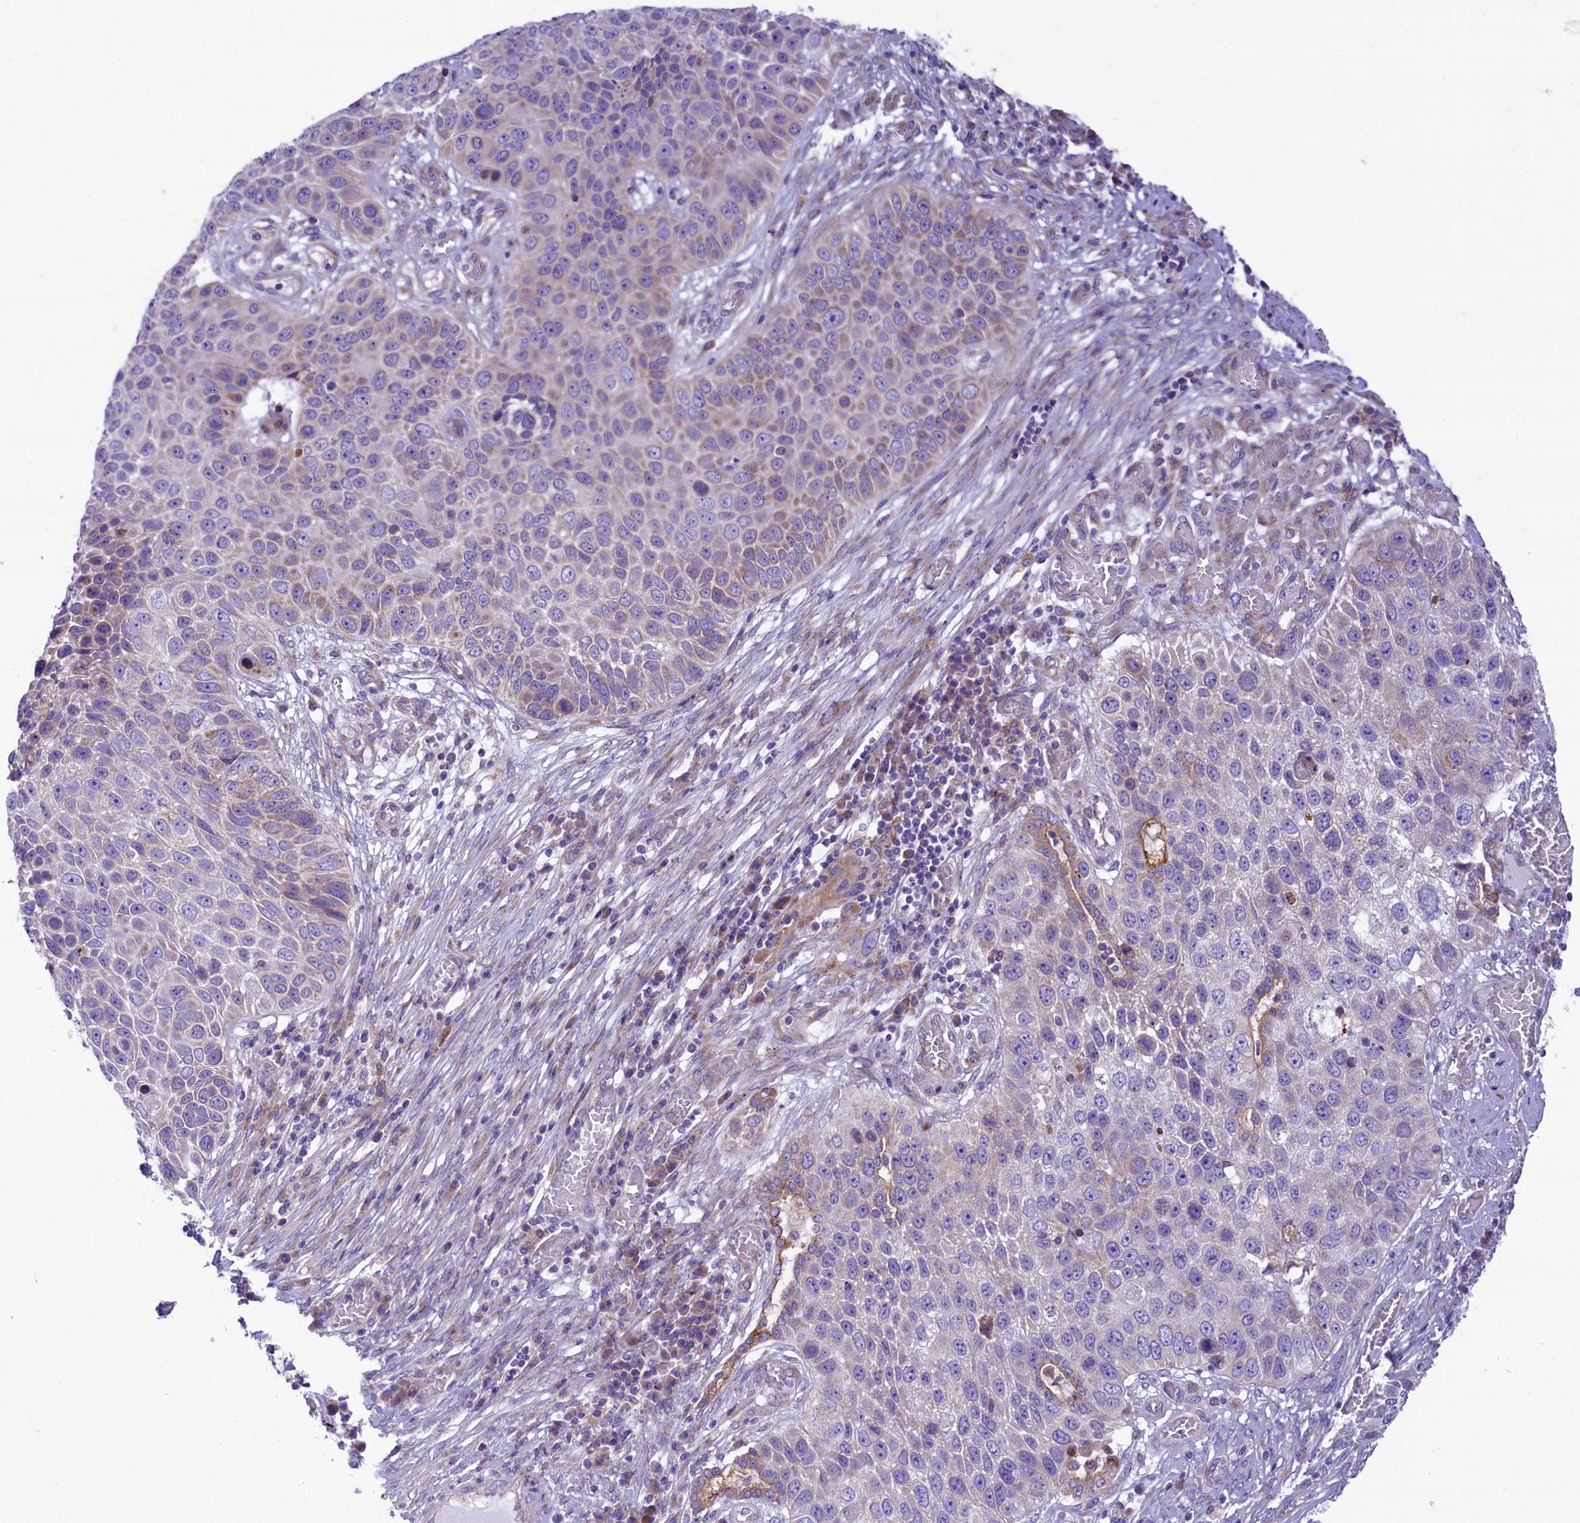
{"staining": {"intensity": "weak", "quantity": "<25%", "location": "cytoplasmic/membranous"}, "tissue": "lung cancer", "cell_type": "Tumor cells", "image_type": "cancer", "snomed": [{"axis": "morphology", "description": "Squamous cell carcinoma, NOS"}, {"axis": "topography", "description": "Lung"}], "caption": "Tumor cells show no significant protein positivity in squamous cell carcinoma (lung).", "gene": "PTPRU", "patient": {"sex": "male", "age": 61}}